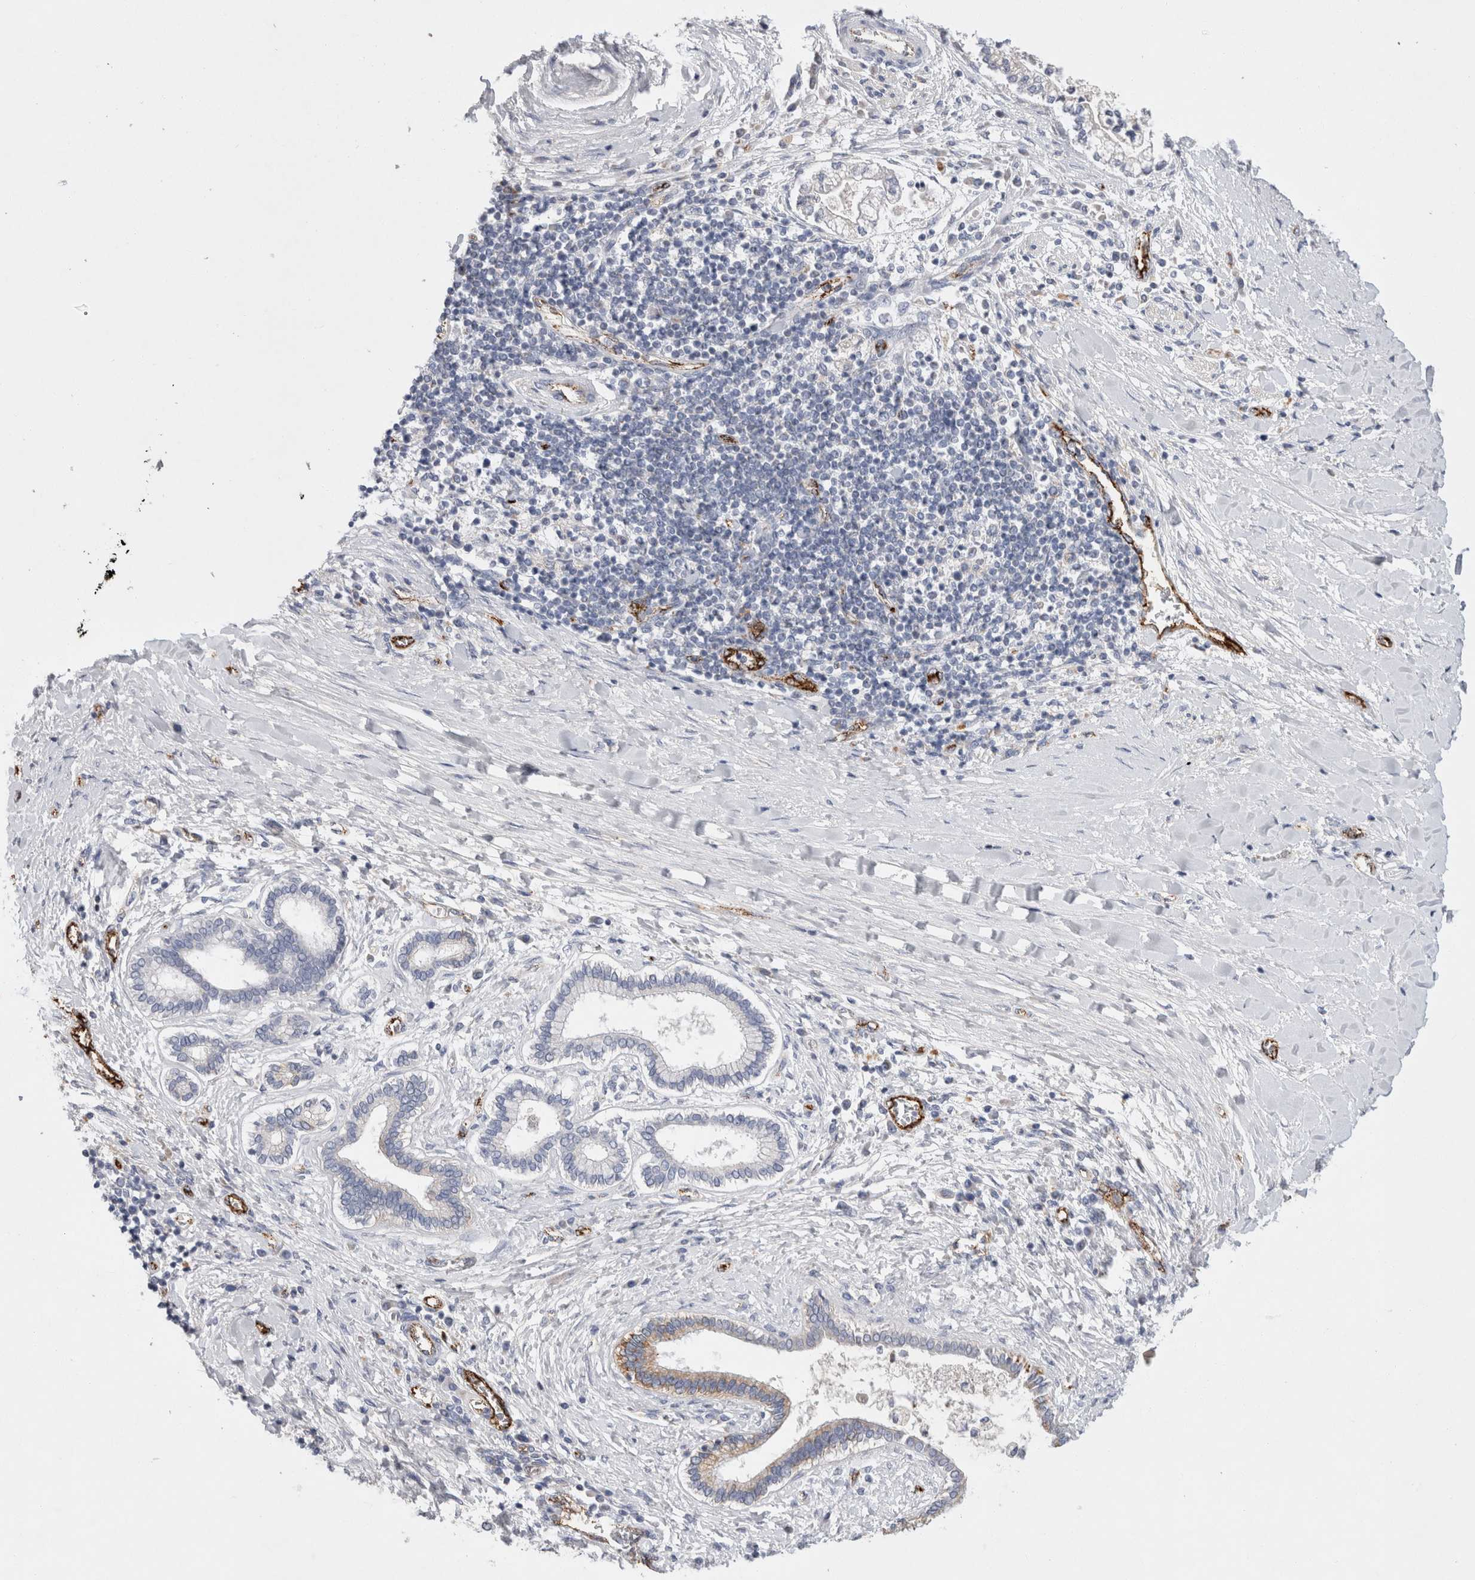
{"staining": {"intensity": "weak", "quantity": "<25%", "location": "cytoplasmic/membranous"}, "tissue": "liver cancer", "cell_type": "Tumor cells", "image_type": "cancer", "snomed": [{"axis": "morphology", "description": "Cholangiocarcinoma"}, {"axis": "topography", "description": "Liver"}], "caption": "DAB immunohistochemical staining of liver cholangiocarcinoma reveals no significant expression in tumor cells. The staining is performed using DAB brown chromogen with nuclei counter-stained in using hematoxylin.", "gene": "IARS2", "patient": {"sex": "male", "age": 50}}